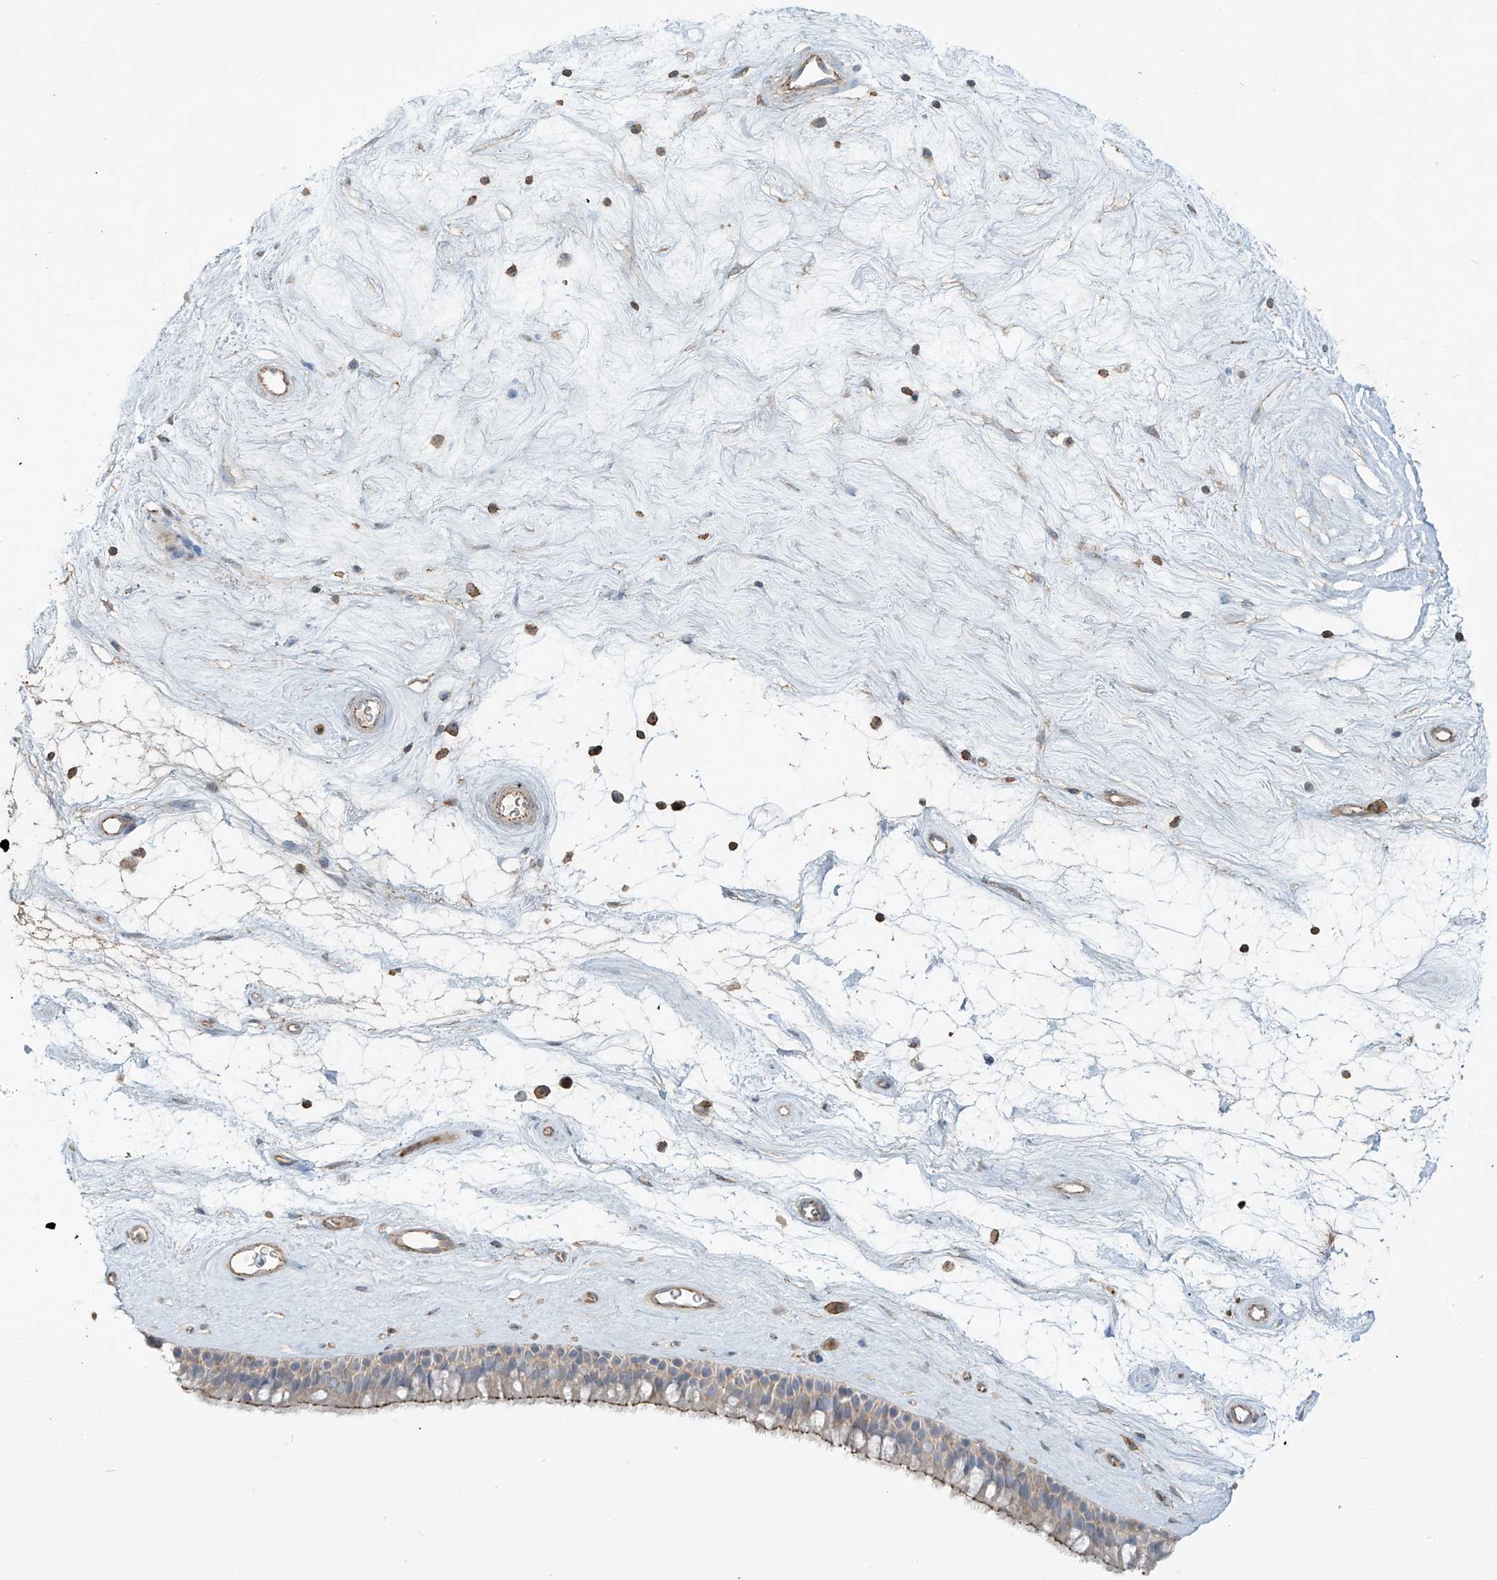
{"staining": {"intensity": "moderate", "quantity": "25%-75%", "location": "cytoplasmic/membranous"}, "tissue": "nasopharynx", "cell_type": "Respiratory epithelial cells", "image_type": "normal", "snomed": [{"axis": "morphology", "description": "Normal tissue, NOS"}, {"axis": "topography", "description": "Nasopharynx"}], "caption": "IHC photomicrograph of benign human nasopharynx stained for a protein (brown), which demonstrates medium levels of moderate cytoplasmic/membranous expression in about 25%-75% of respiratory epithelial cells.", "gene": "SLC9A2", "patient": {"sex": "male", "age": 64}}